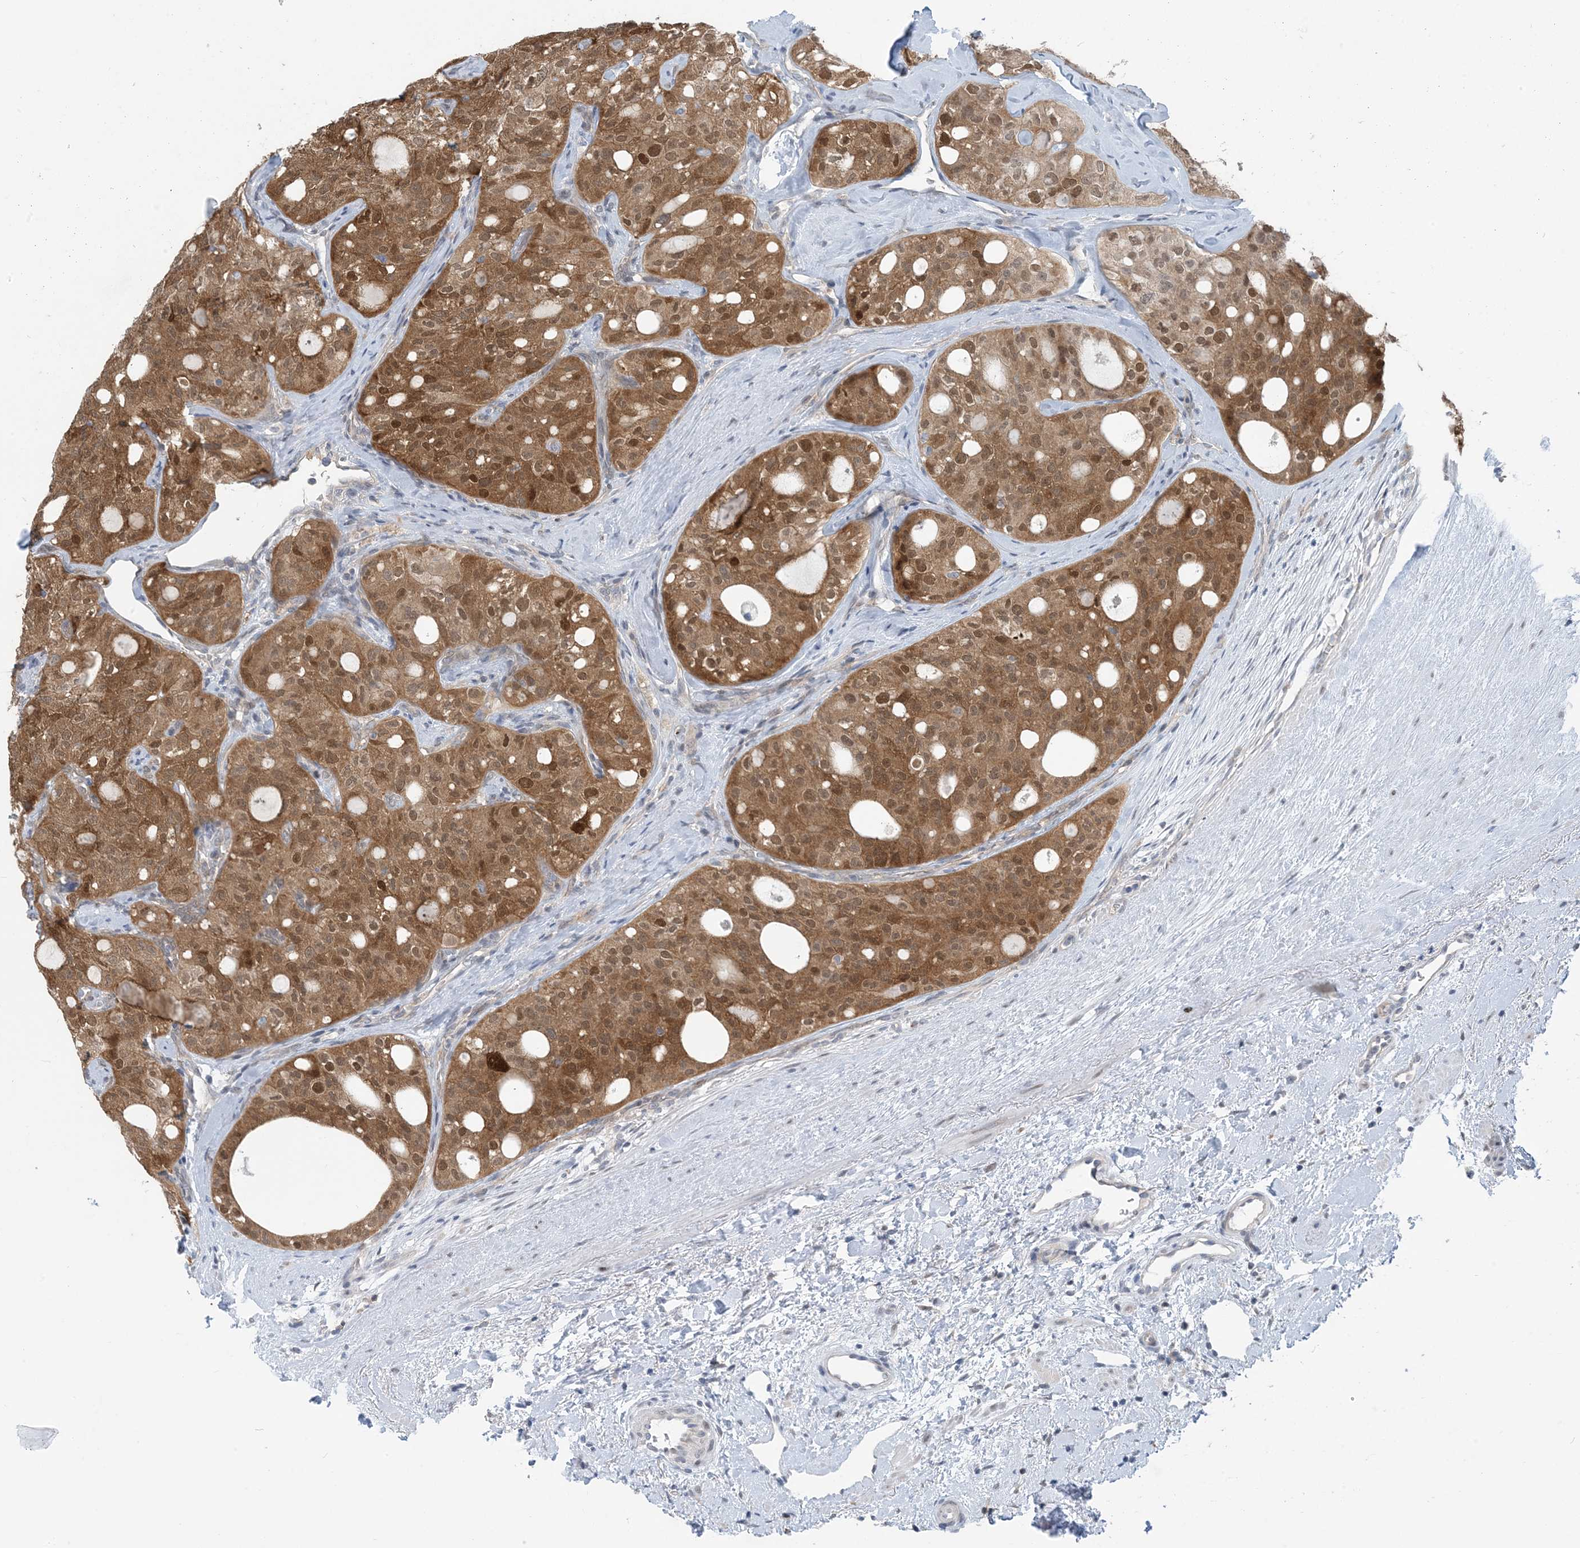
{"staining": {"intensity": "strong", "quantity": ">75%", "location": "cytoplasmic/membranous,nuclear"}, "tissue": "thyroid cancer", "cell_type": "Tumor cells", "image_type": "cancer", "snomed": [{"axis": "morphology", "description": "Follicular adenoma carcinoma, NOS"}, {"axis": "topography", "description": "Thyroid gland"}], "caption": "Thyroid cancer (follicular adenoma carcinoma) stained for a protein exhibits strong cytoplasmic/membranous and nuclear positivity in tumor cells.", "gene": "ZC3H12A", "patient": {"sex": "male", "age": 75}}